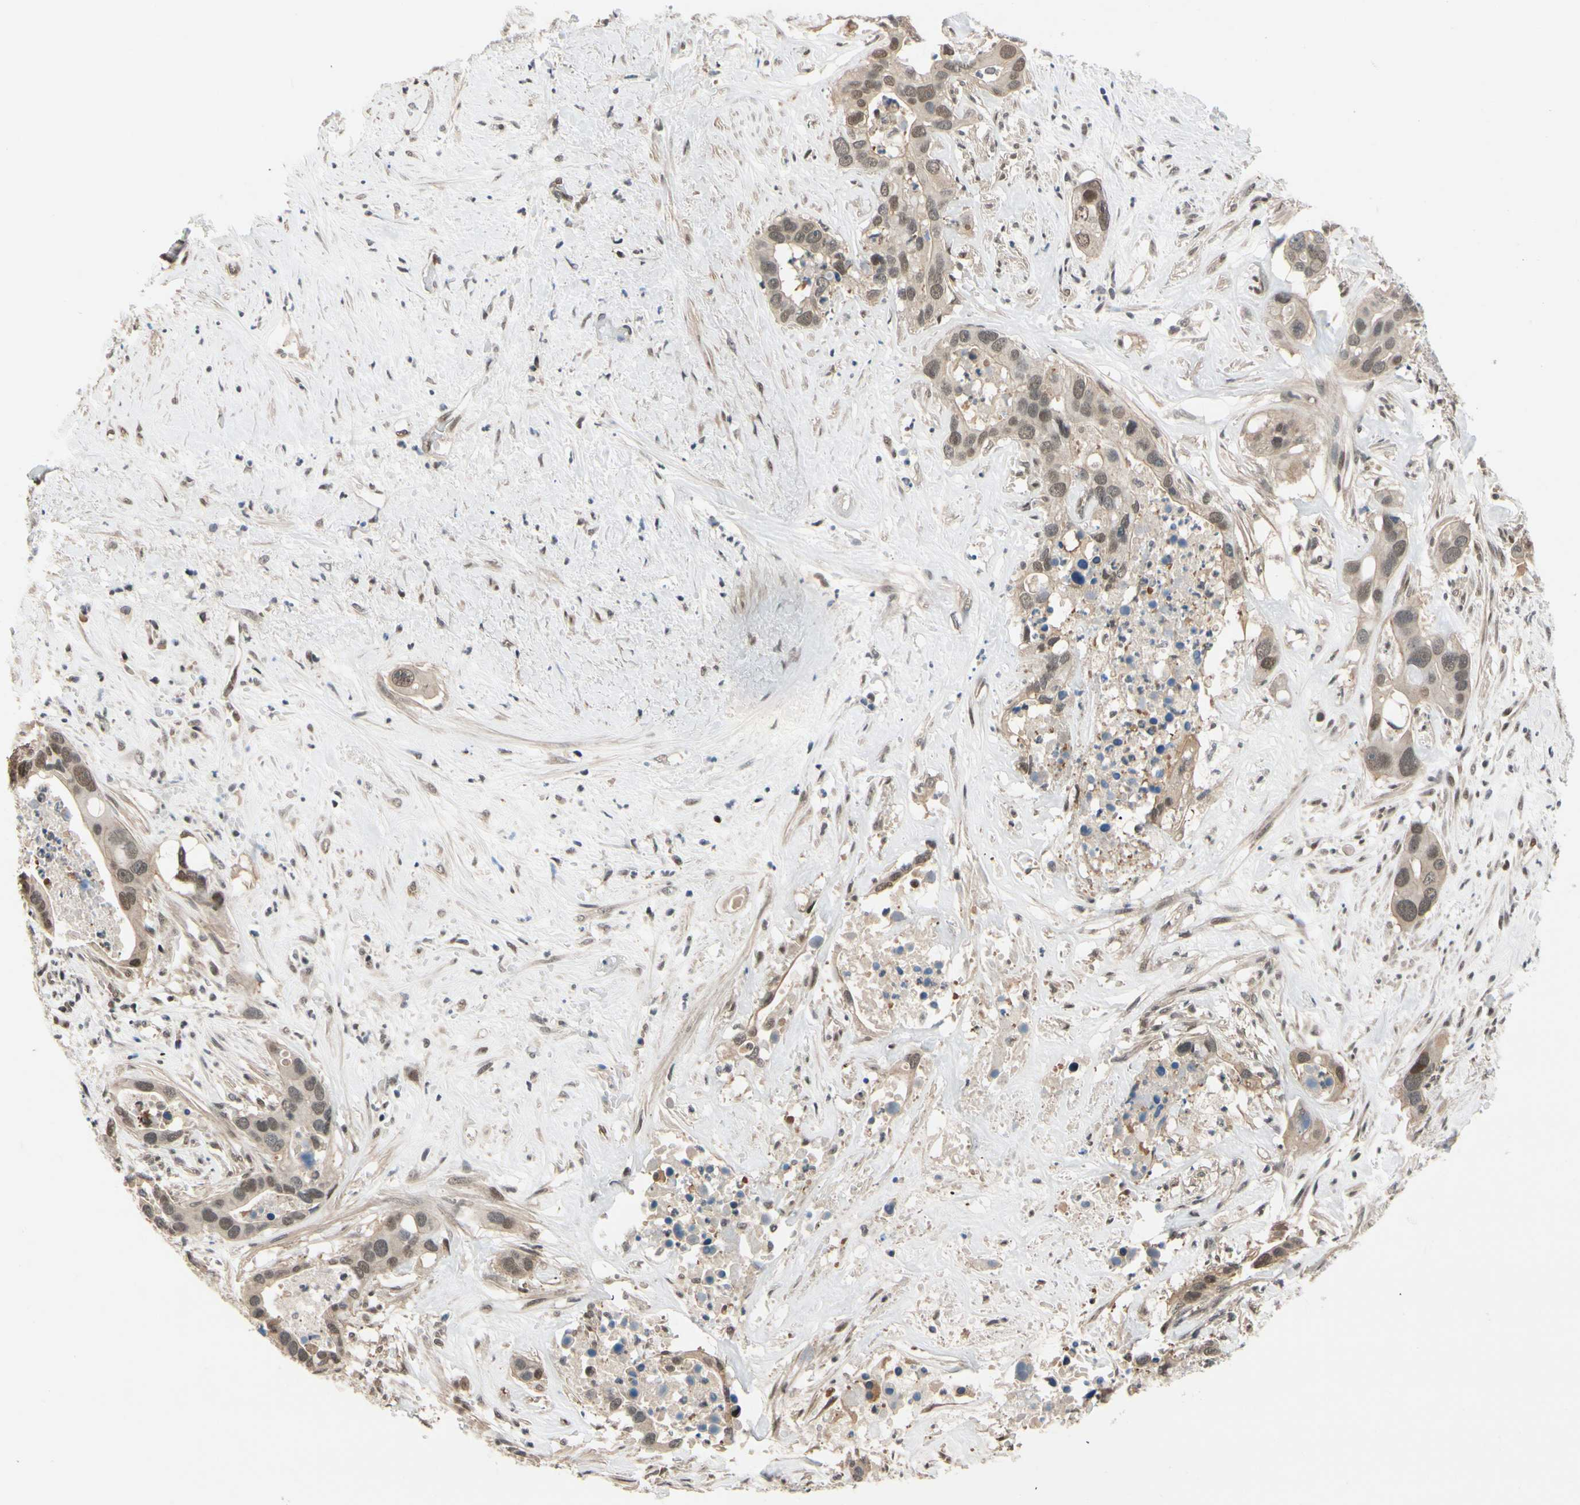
{"staining": {"intensity": "weak", "quantity": ">75%", "location": "nuclear"}, "tissue": "liver cancer", "cell_type": "Tumor cells", "image_type": "cancer", "snomed": [{"axis": "morphology", "description": "Cholangiocarcinoma"}, {"axis": "topography", "description": "Liver"}], "caption": "Tumor cells demonstrate low levels of weak nuclear positivity in about >75% of cells in human liver cancer (cholangiocarcinoma). Using DAB (brown) and hematoxylin (blue) stains, captured at high magnification using brightfield microscopy.", "gene": "TAF4", "patient": {"sex": "female", "age": 65}}